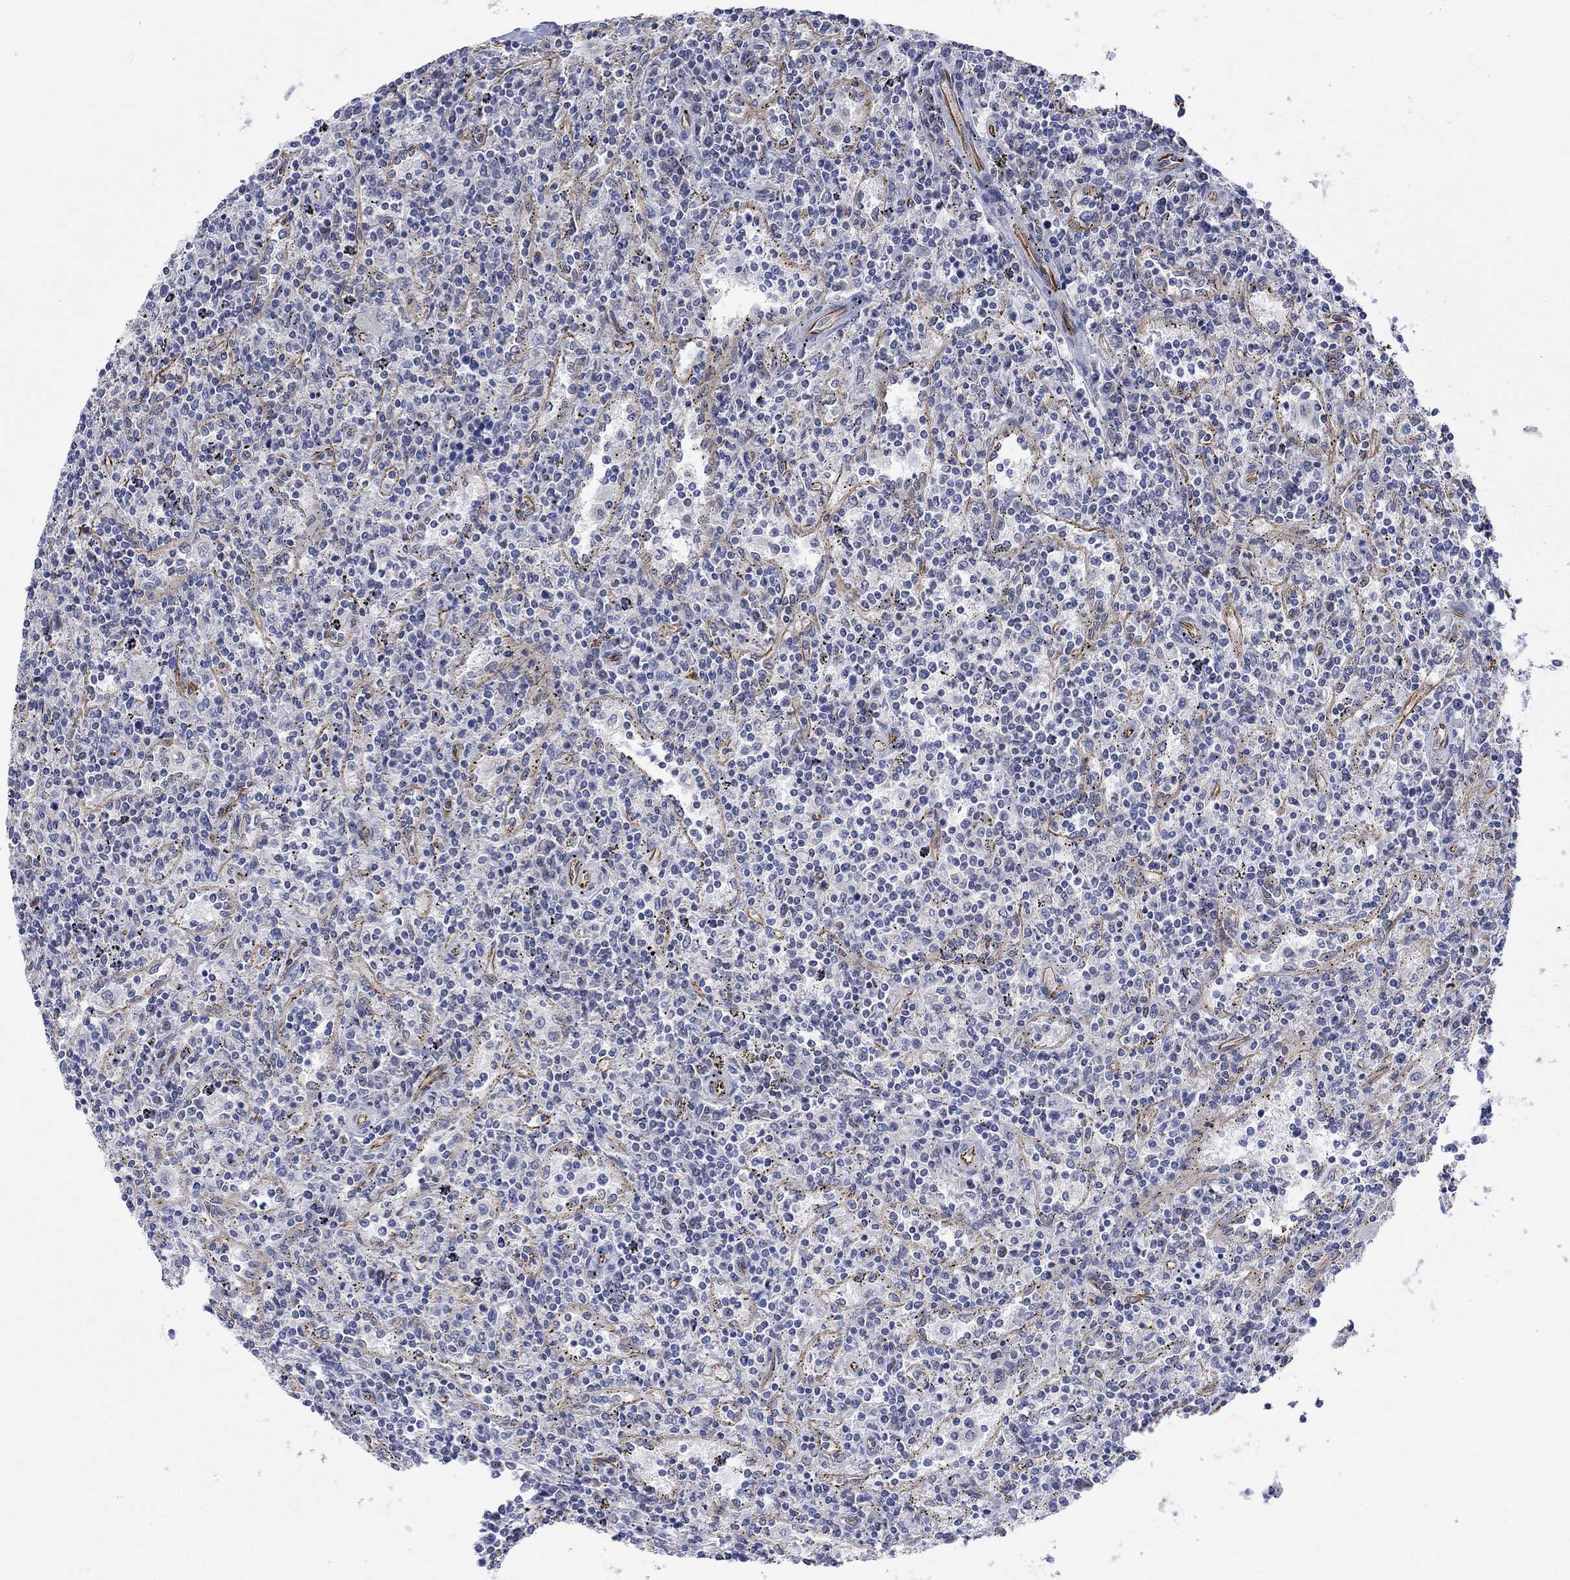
{"staining": {"intensity": "negative", "quantity": "none", "location": "none"}, "tissue": "lymphoma", "cell_type": "Tumor cells", "image_type": "cancer", "snomed": [{"axis": "morphology", "description": "Malignant lymphoma, non-Hodgkin's type, Low grade"}, {"axis": "topography", "description": "Lymph node"}], "caption": "IHC micrograph of human malignant lymphoma, non-Hodgkin's type (low-grade) stained for a protein (brown), which displays no expression in tumor cells. The staining was performed using DAB to visualize the protein expression in brown, while the nuclei were stained in blue with hematoxylin (Magnification: 20x).", "gene": "CAMK1D", "patient": {"sex": "male", "age": 52}}